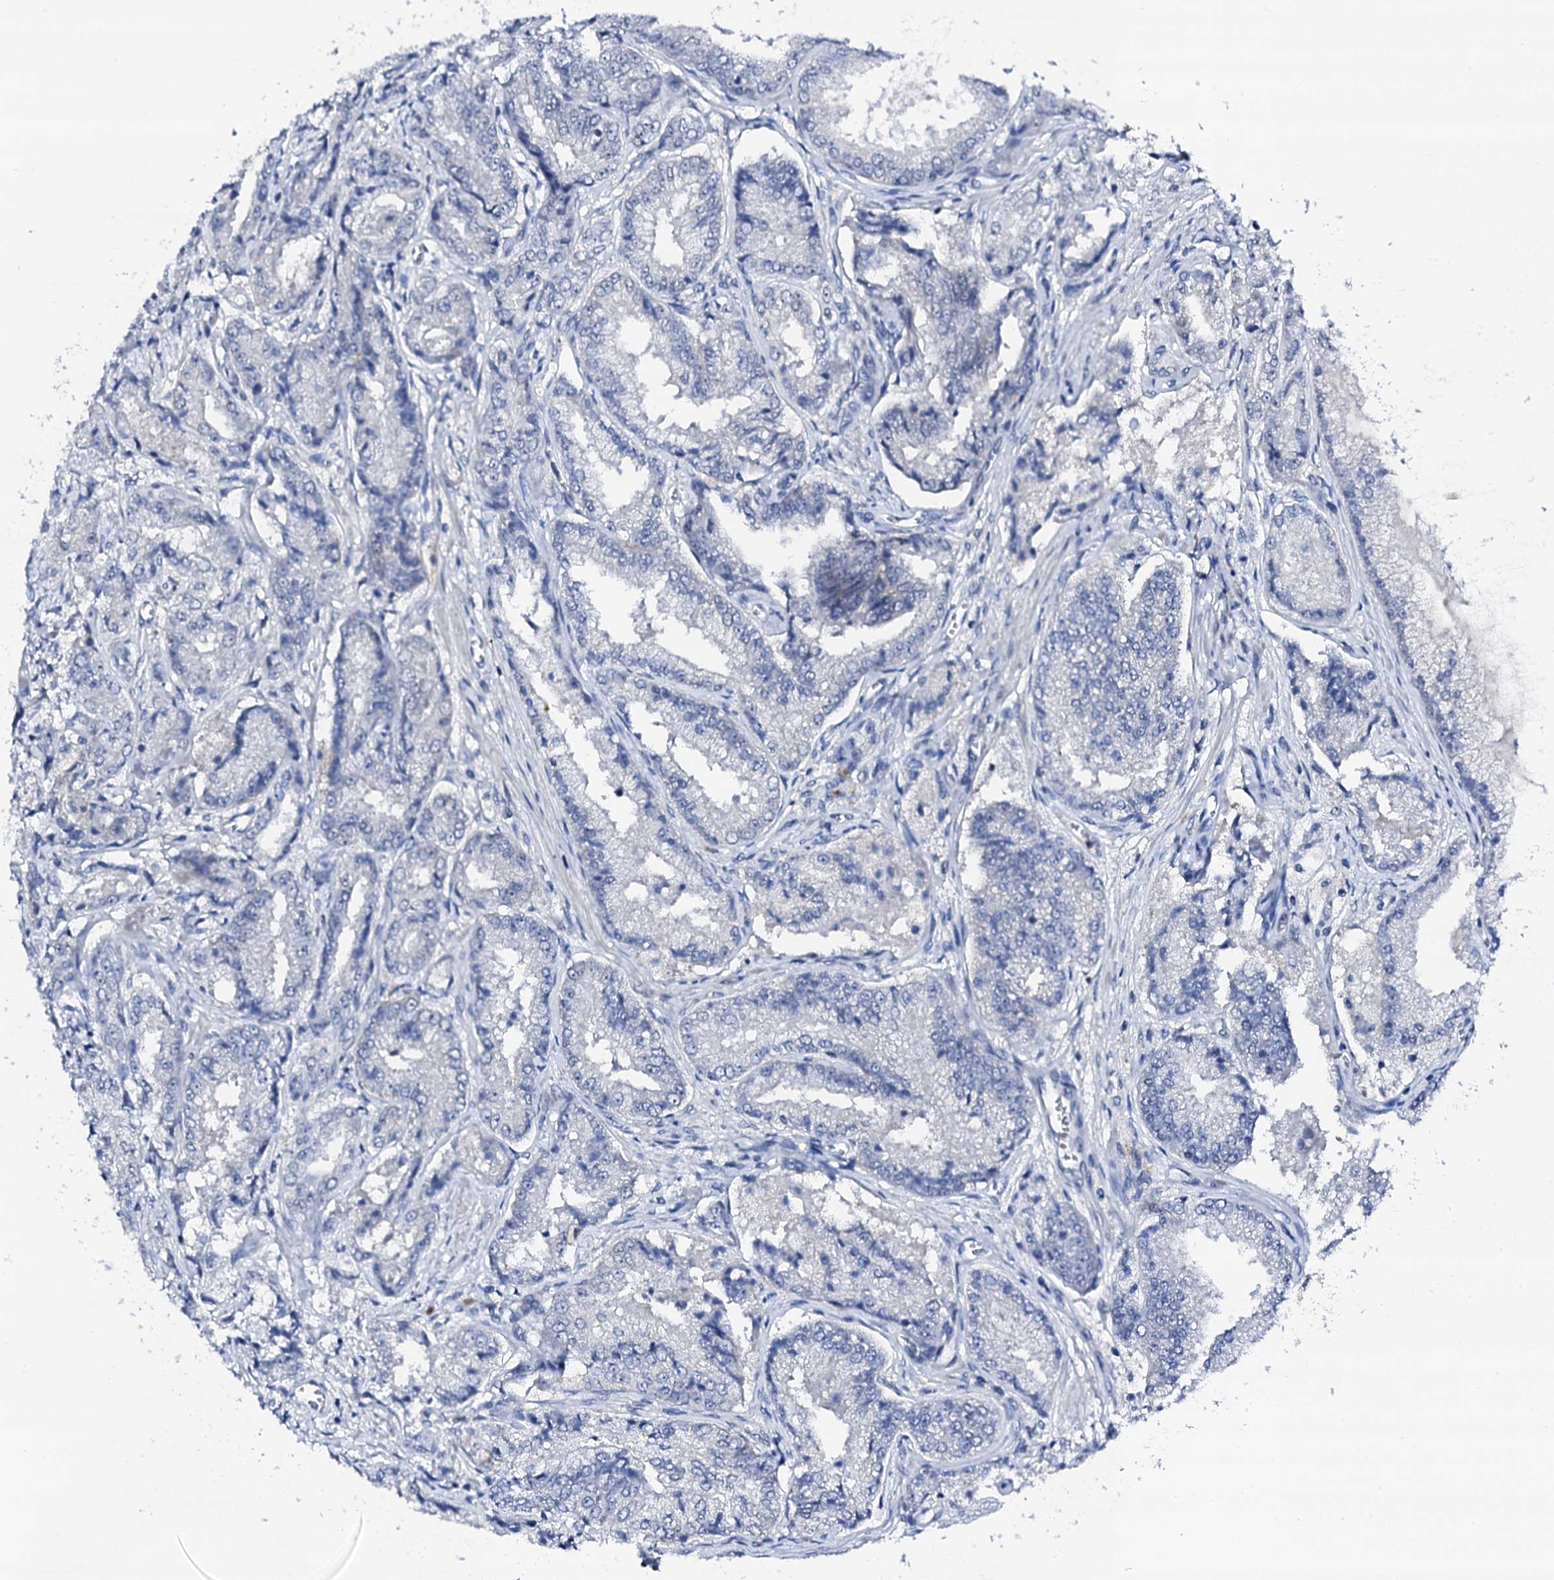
{"staining": {"intensity": "negative", "quantity": "none", "location": "none"}, "tissue": "prostate cancer", "cell_type": "Tumor cells", "image_type": "cancer", "snomed": [{"axis": "morphology", "description": "Adenocarcinoma, High grade"}, {"axis": "topography", "description": "Prostate"}], "caption": "IHC photomicrograph of neoplastic tissue: prostate cancer stained with DAB demonstrates no significant protein staining in tumor cells.", "gene": "TRAFD1", "patient": {"sex": "male", "age": 72}}